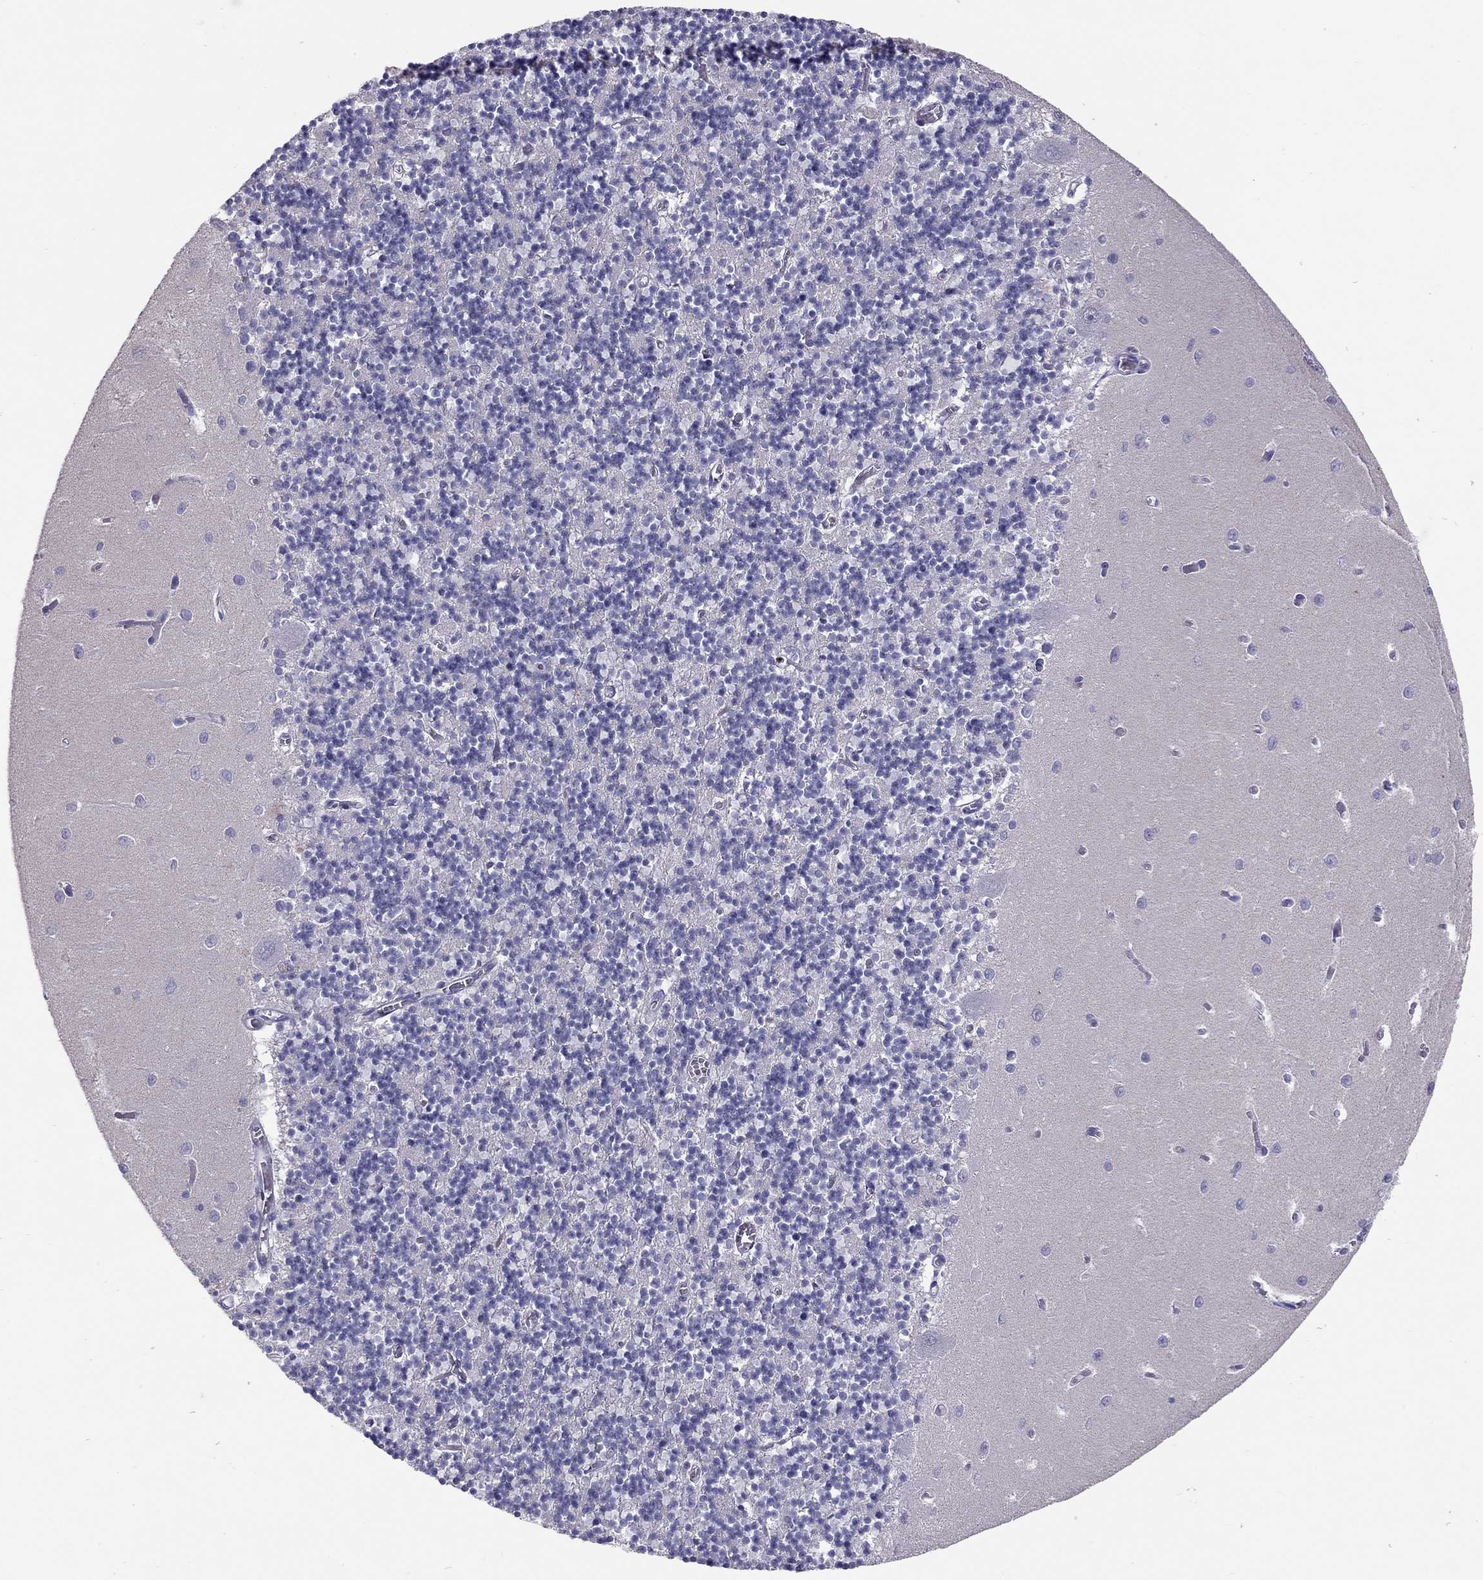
{"staining": {"intensity": "negative", "quantity": "none", "location": "none"}, "tissue": "cerebellum", "cell_type": "Cells in granular layer", "image_type": "normal", "snomed": [{"axis": "morphology", "description": "Normal tissue, NOS"}, {"axis": "topography", "description": "Cerebellum"}], "caption": "Immunohistochemical staining of unremarkable human cerebellum exhibits no significant expression in cells in granular layer.", "gene": "FRMD1", "patient": {"sex": "female", "age": 64}}